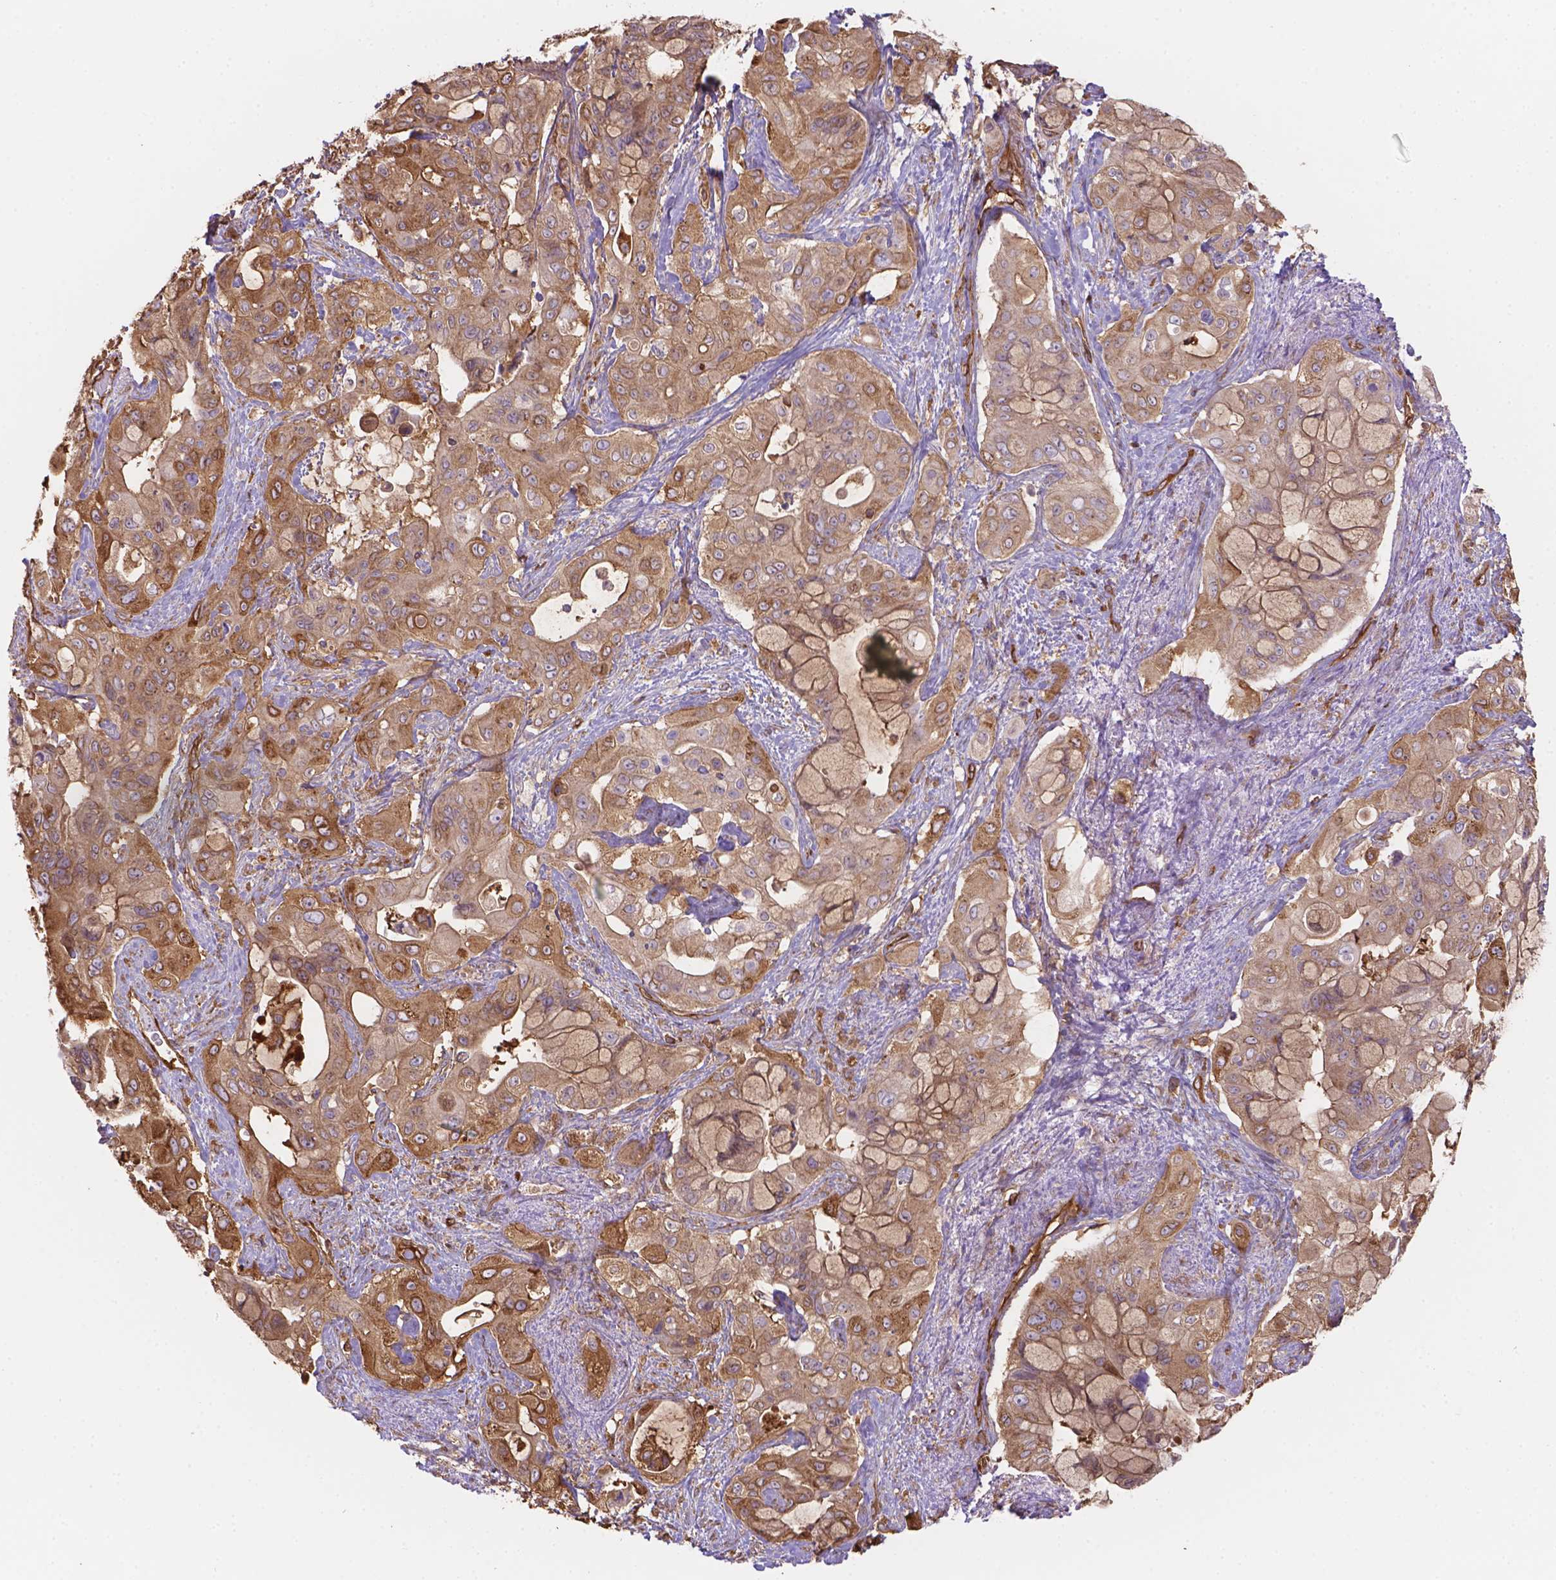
{"staining": {"intensity": "moderate", "quantity": ">75%", "location": "cytoplasmic/membranous"}, "tissue": "pancreatic cancer", "cell_type": "Tumor cells", "image_type": "cancer", "snomed": [{"axis": "morphology", "description": "Adenocarcinoma, NOS"}, {"axis": "topography", "description": "Pancreas"}], "caption": "Moderate cytoplasmic/membranous staining is present in about >75% of tumor cells in adenocarcinoma (pancreatic).", "gene": "DMWD", "patient": {"sex": "male", "age": 71}}